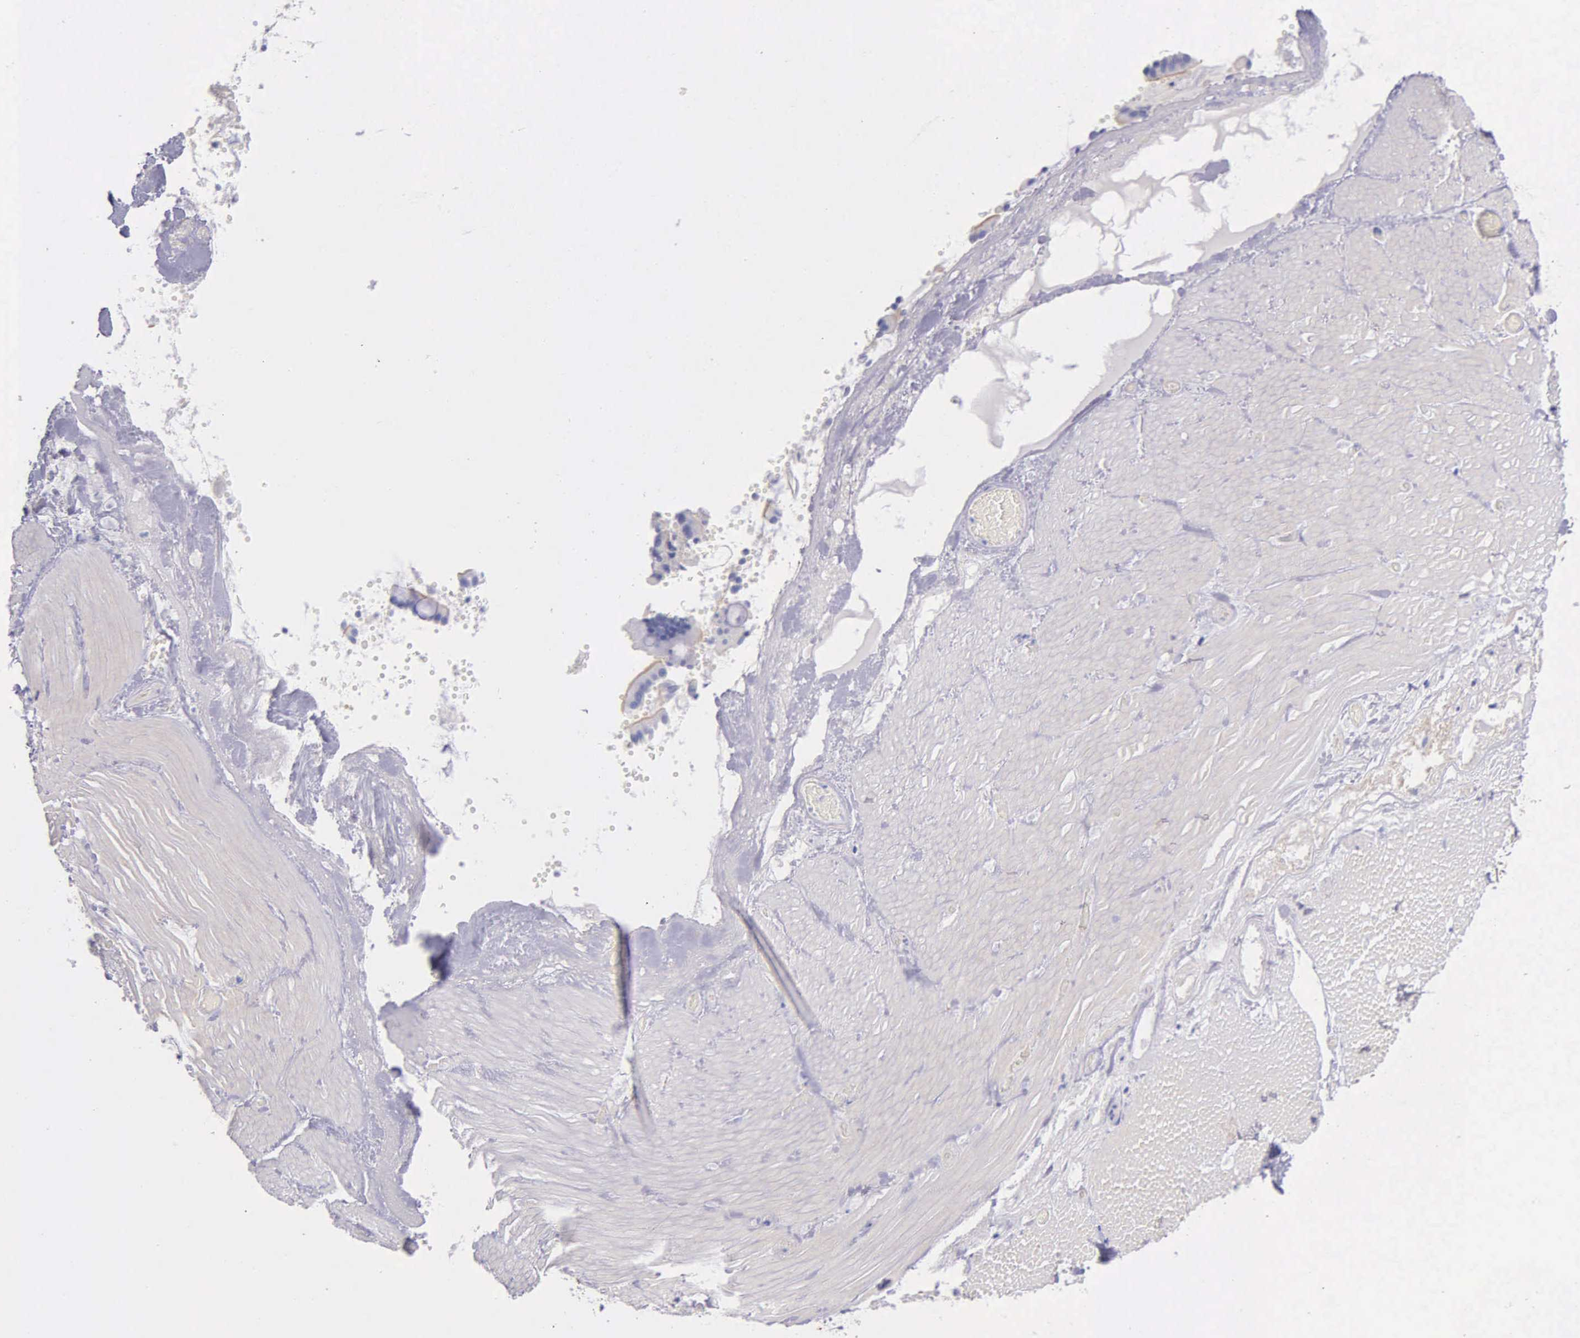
{"staining": {"intensity": "negative", "quantity": "none", "location": "none"}, "tissue": "smooth muscle", "cell_type": "Smooth muscle cells", "image_type": "normal", "snomed": [{"axis": "morphology", "description": "Normal tissue, NOS"}, {"axis": "topography", "description": "Duodenum"}], "caption": "DAB (3,3'-diaminobenzidine) immunohistochemical staining of normal human smooth muscle reveals no significant expression in smooth muscle cells. (DAB (3,3'-diaminobenzidine) immunohistochemistry, high magnification).", "gene": "GSTT2B", "patient": {"sex": "male", "age": 63}}